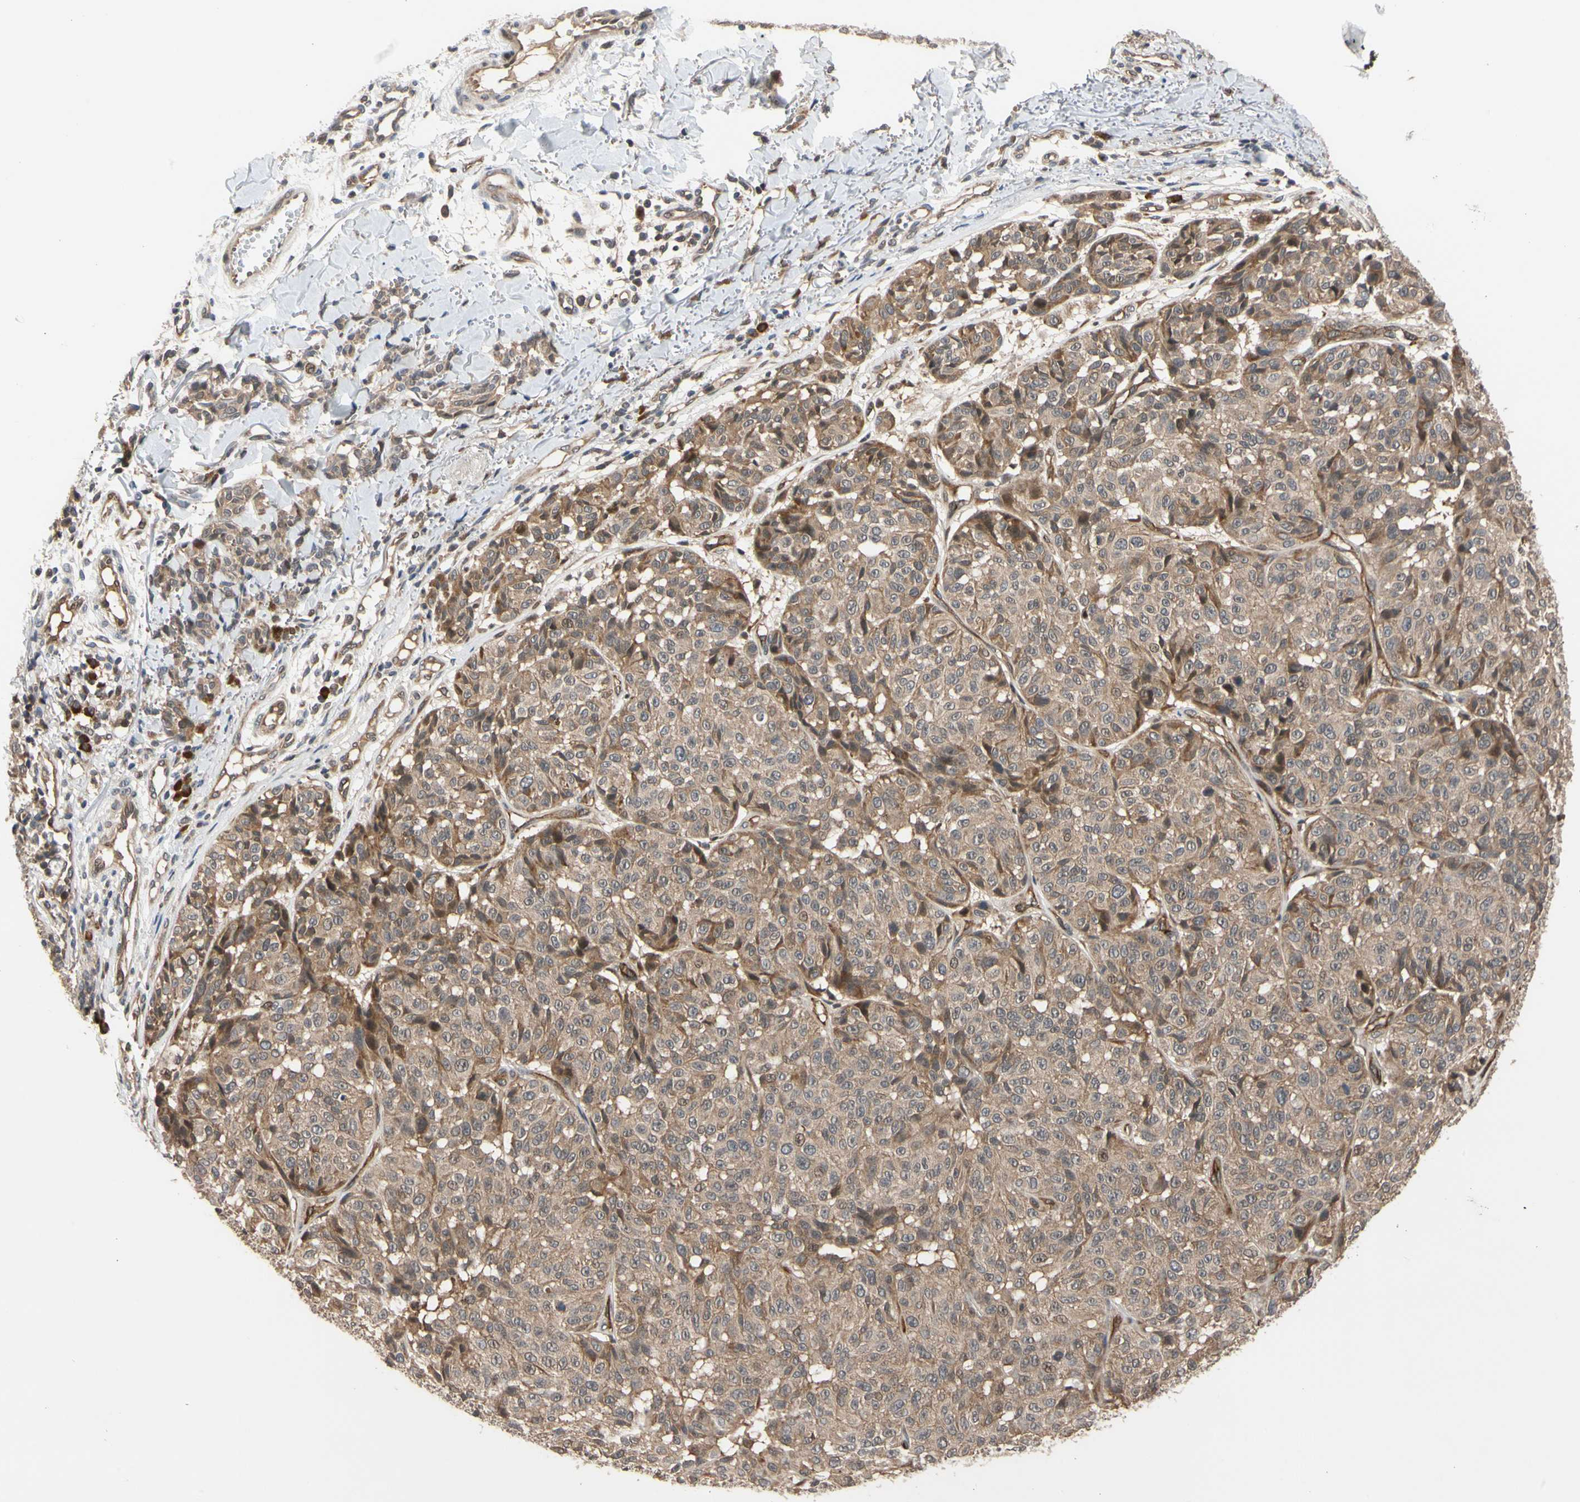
{"staining": {"intensity": "weak", "quantity": ">75%", "location": "cytoplasmic/membranous"}, "tissue": "melanoma", "cell_type": "Tumor cells", "image_type": "cancer", "snomed": [{"axis": "morphology", "description": "Malignant melanoma, NOS"}, {"axis": "topography", "description": "Skin"}], "caption": "This is a photomicrograph of IHC staining of malignant melanoma, which shows weak expression in the cytoplasmic/membranous of tumor cells.", "gene": "CYTIP", "patient": {"sex": "female", "age": 46}}